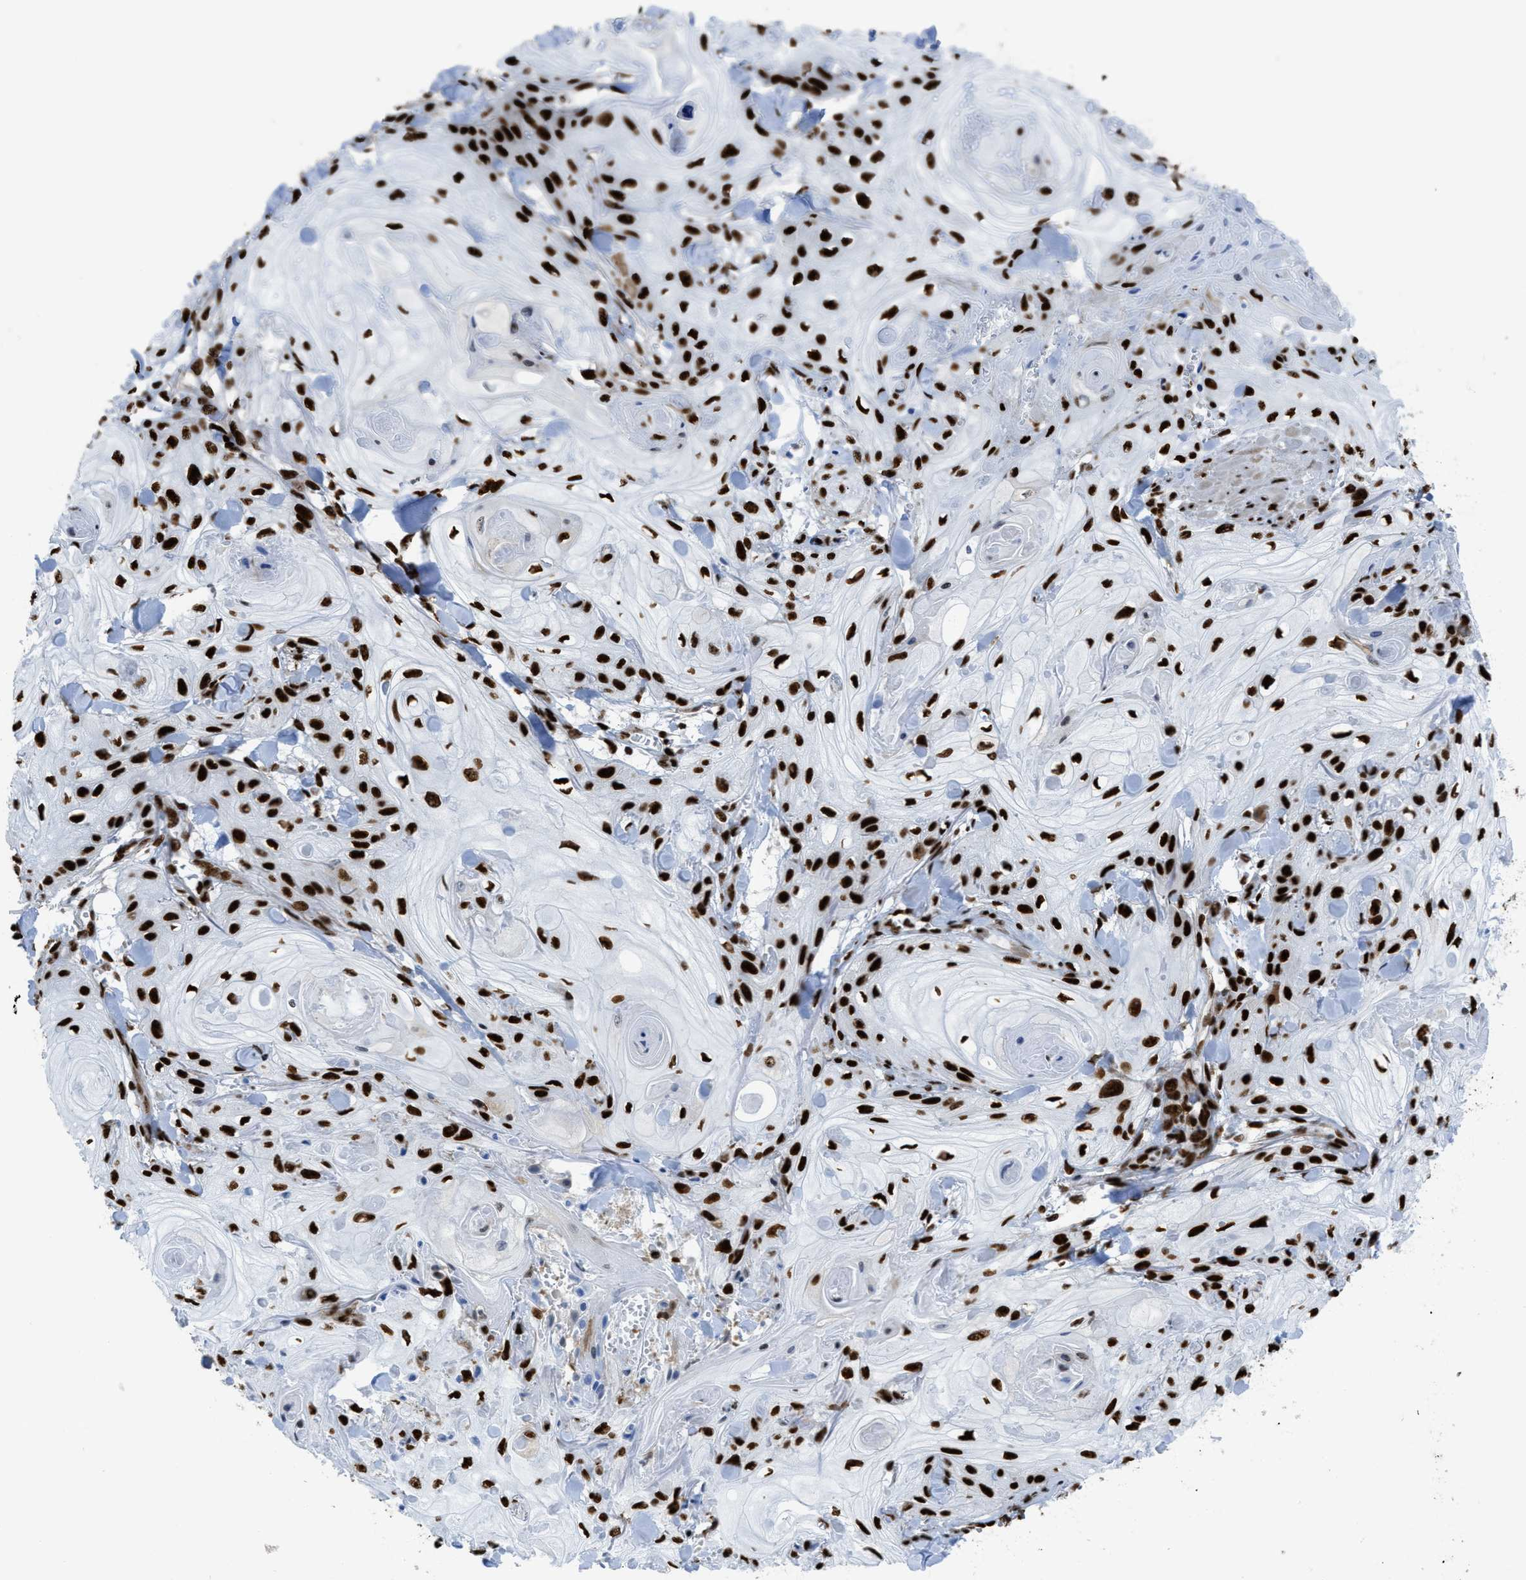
{"staining": {"intensity": "strong", "quantity": ">75%", "location": "nuclear"}, "tissue": "skin cancer", "cell_type": "Tumor cells", "image_type": "cancer", "snomed": [{"axis": "morphology", "description": "Squamous cell carcinoma, NOS"}, {"axis": "topography", "description": "Skin"}], "caption": "Immunohistochemical staining of squamous cell carcinoma (skin) exhibits high levels of strong nuclear expression in about >75% of tumor cells. (Brightfield microscopy of DAB IHC at high magnification).", "gene": "ZNF207", "patient": {"sex": "male", "age": 74}}